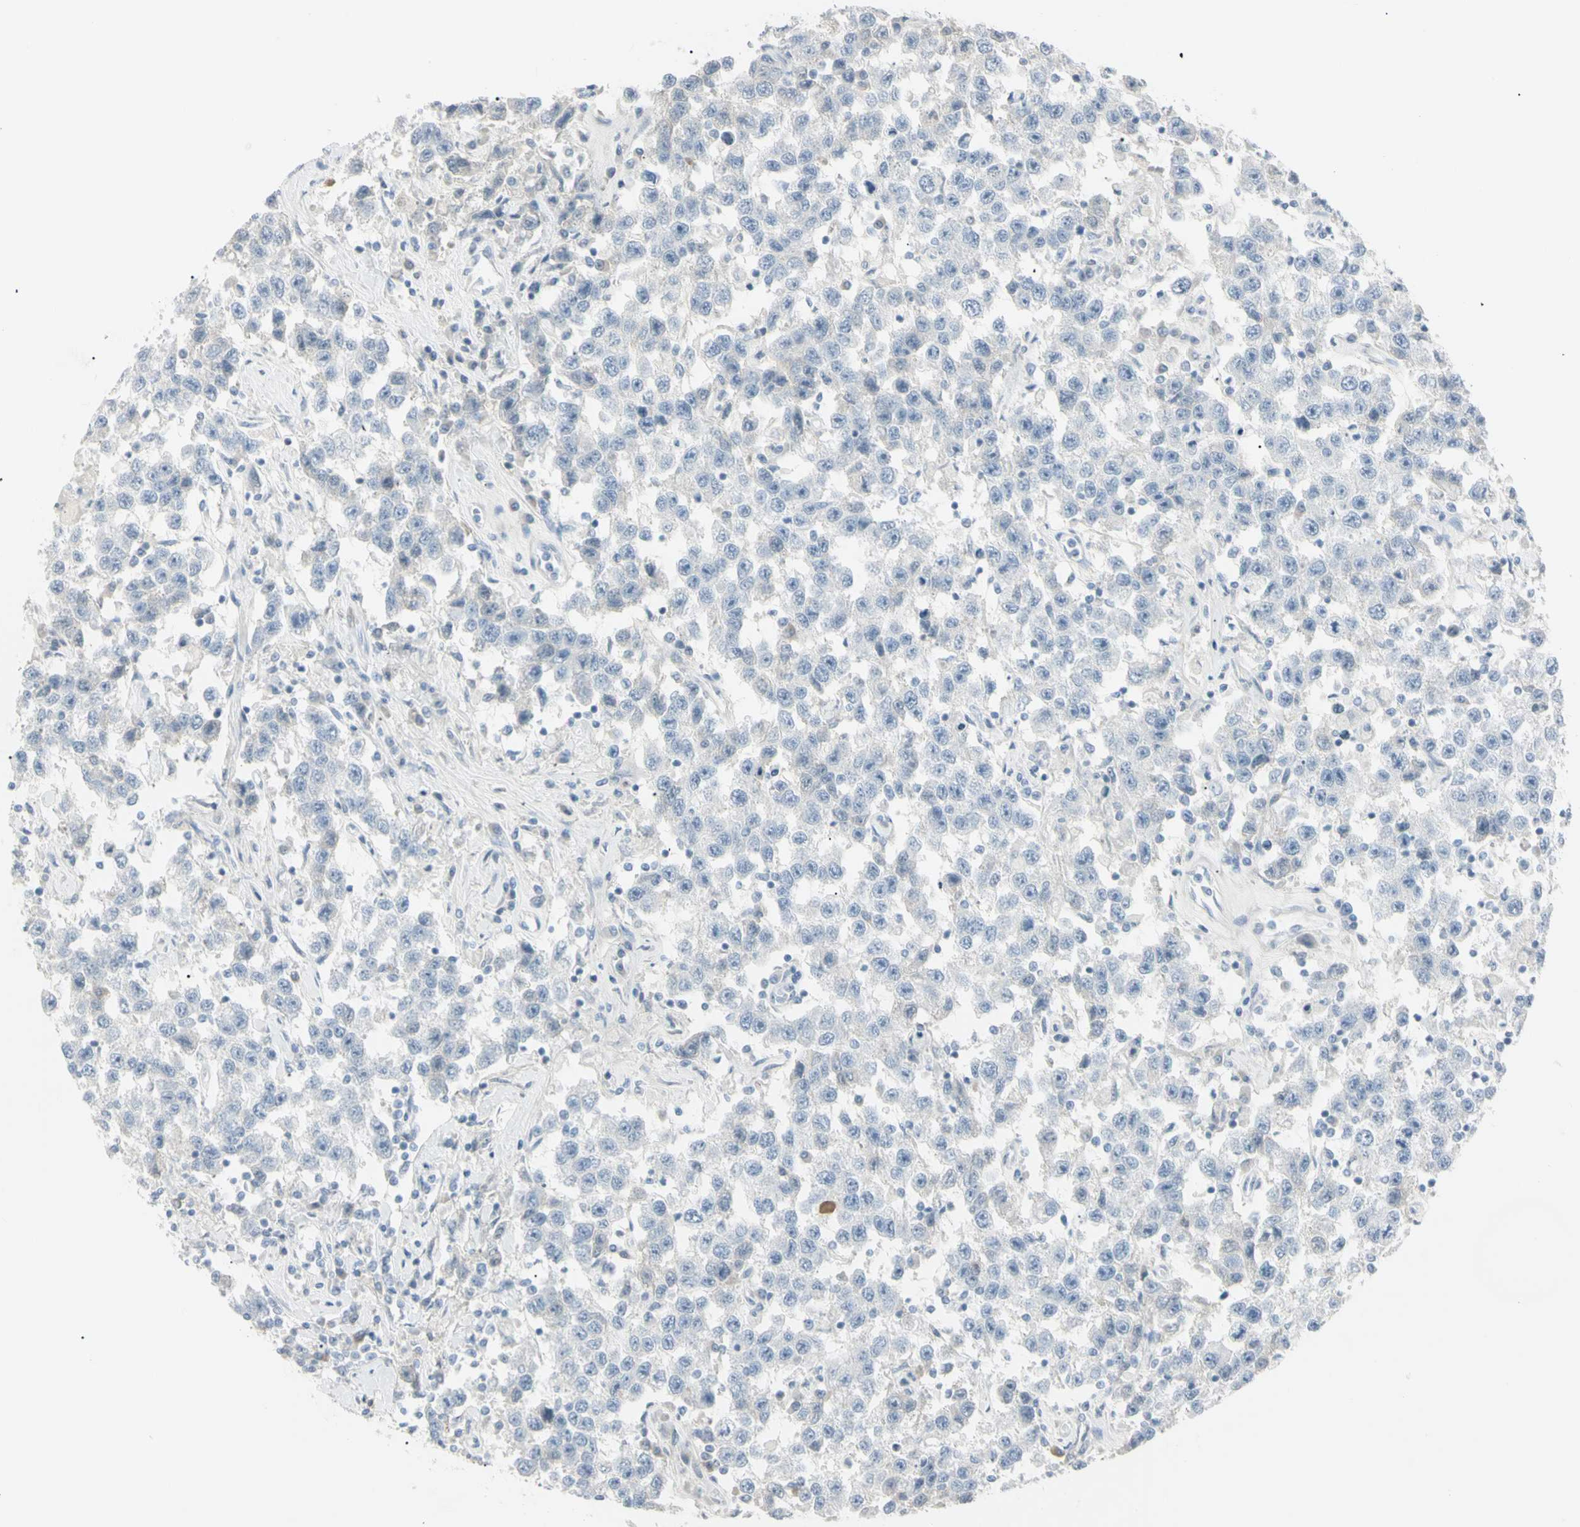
{"staining": {"intensity": "negative", "quantity": "none", "location": "none"}, "tissue": "testis cancer", "cell_type": "Tumor cells", "image_type": "cancer", "snomed": [{"axis": "morphology", "description": "Seminoma, NOS"}, {"axis": "topography", "description": "Testis"}], "caption": "High power microscopy histopathology image of an immunohistochemistry (IHC) micrograph of testis seminoma, revealing no significant staining in tumor cells.", "gene": "PIP", "patient": {"sex": "male", "age": 41}}